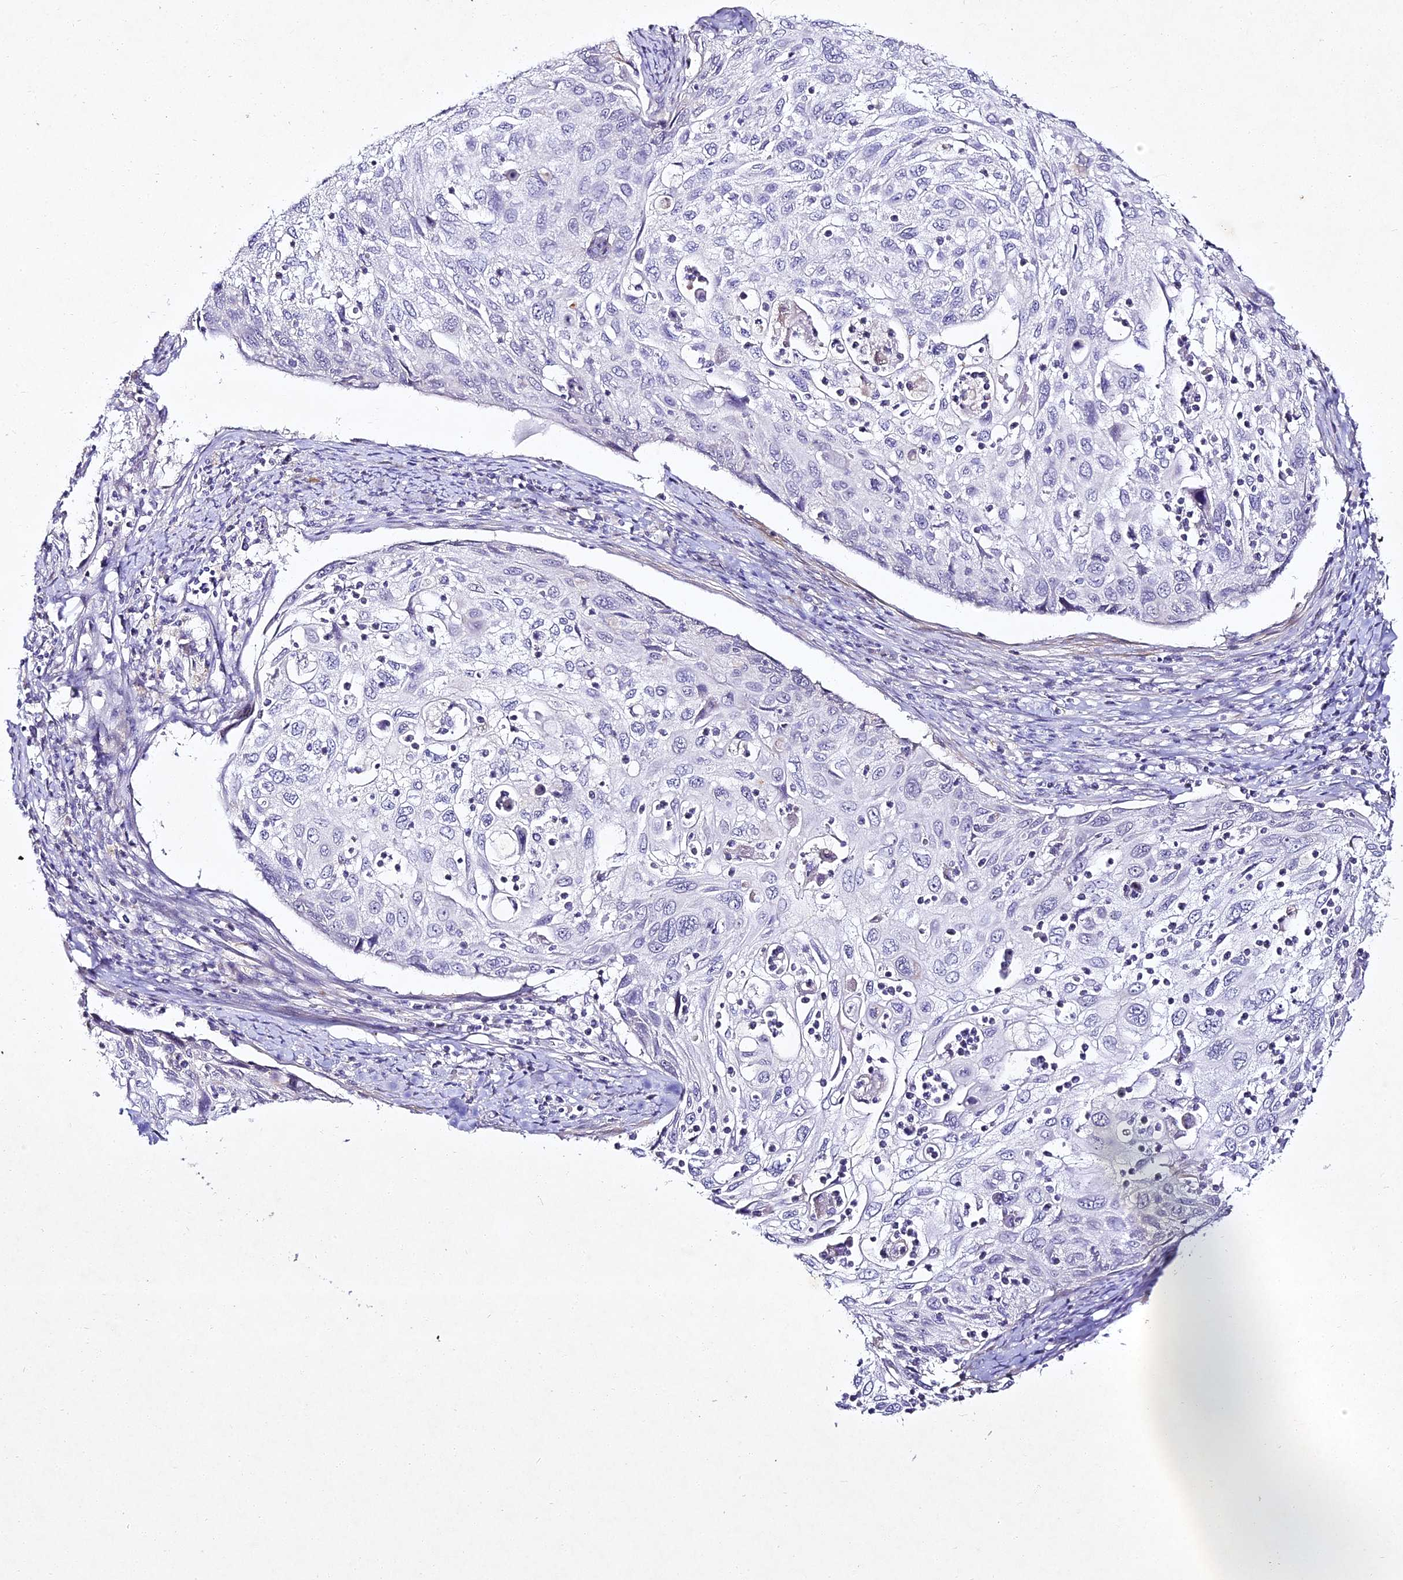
{"staining": {"intensity": "negative", "quantity": "none", "location": "none"}, "tissue": "cervical cancer", "cell_type": "Tumor cells", "image_type": "cancer", "snomed": [{"axis": "morphology", "description": "Squamous cell carcinoma, NOS"}, {"axis": "topography", "description": "Cervix"}], "caption": "Human cervical cancer stained for a protein using IHC displays no staining in tumor cells.", "gene": "ALPG", "patient": {"sex": "female", "age": 70}}